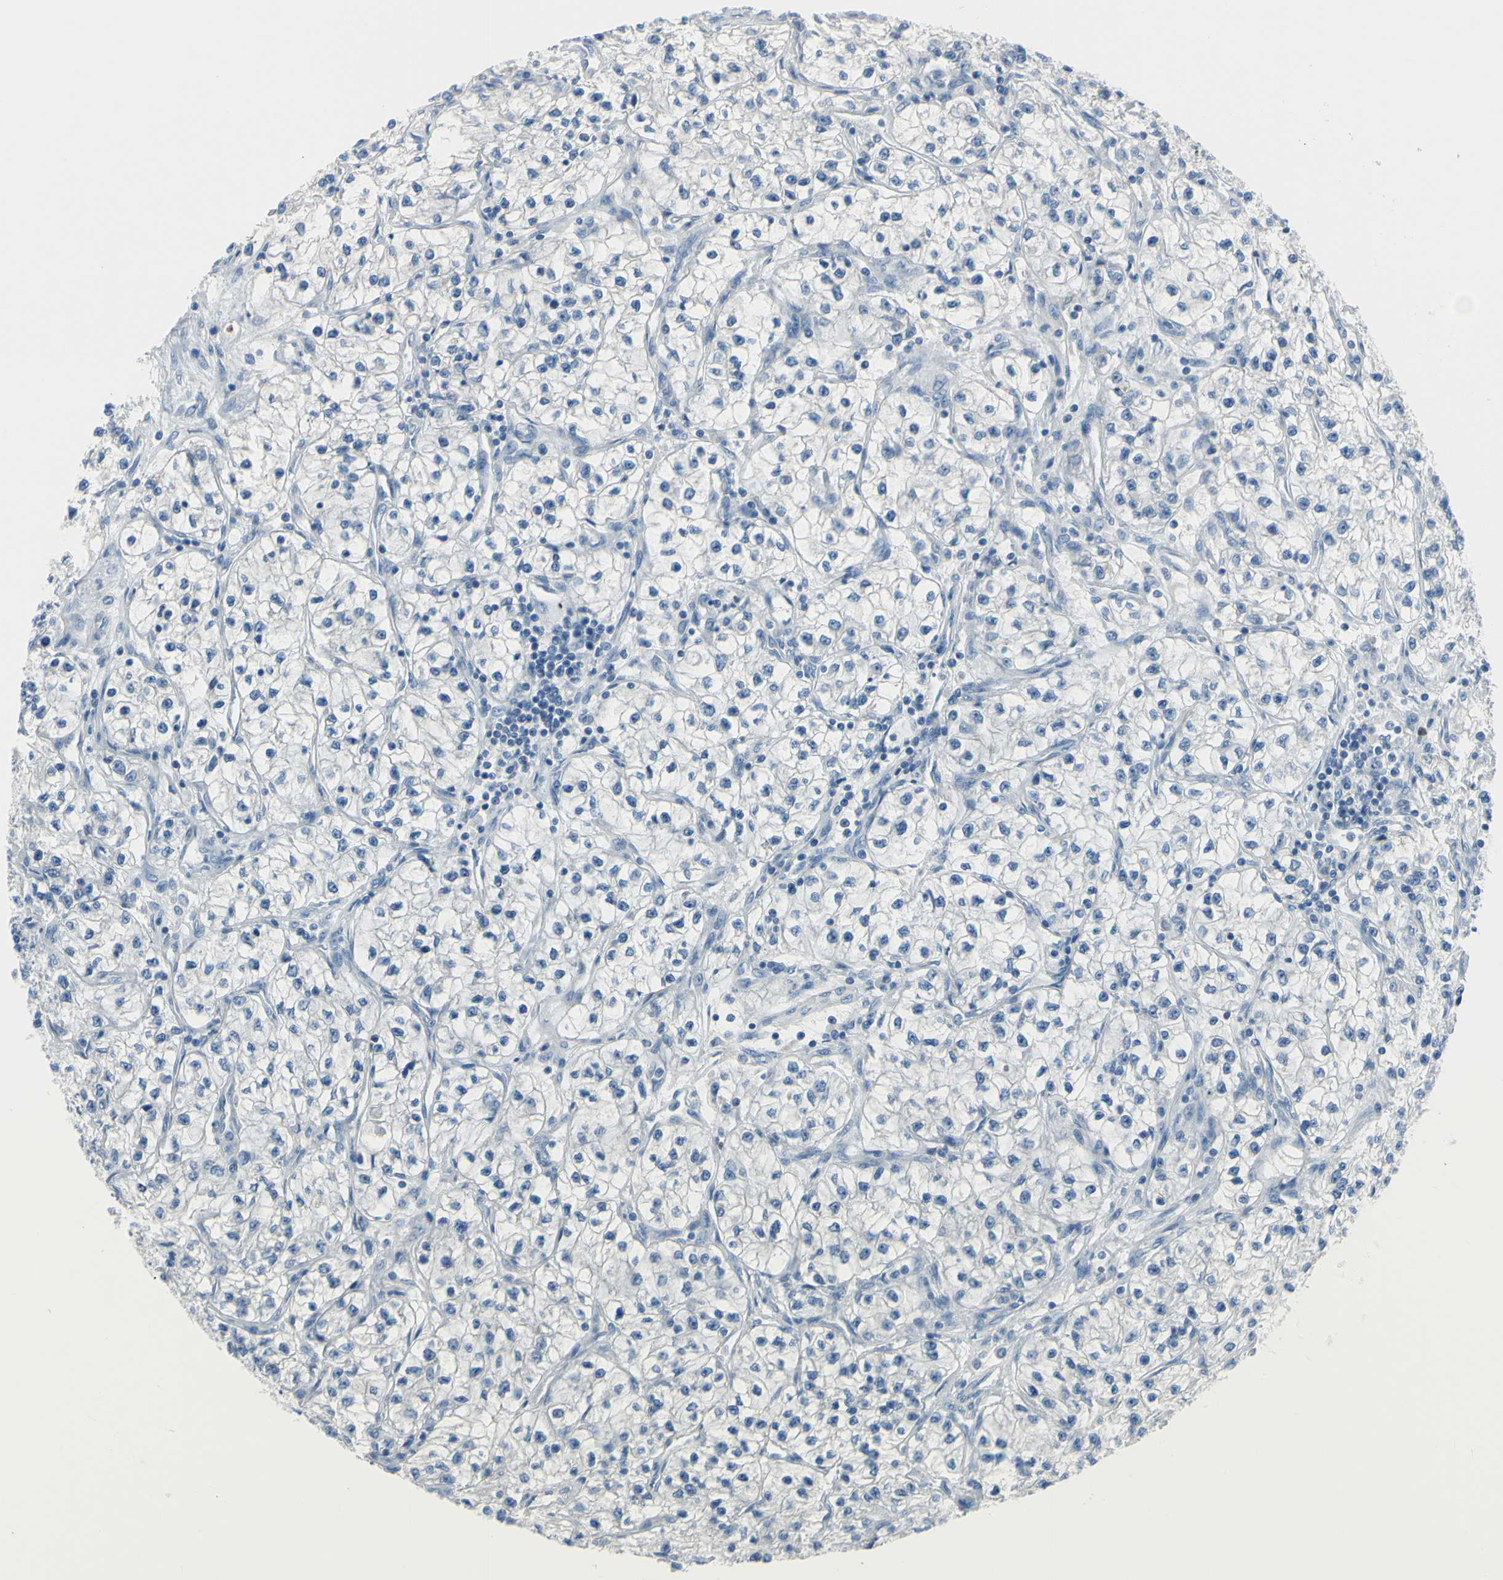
{"staining": {"intensity": "negative", "quantity": "none", "location": "none"}, "tissue": "renal cancer", "cell_type": "Tumor cells", "image_type": "cancer", "snomed": [{"axis": "morphology", "description": "Adenocarcinoma, NOS"}, {"axis": "topography", "description": "Kidney"}], "caption": "Immunohistochemistry histopathology image of neoplastic tissue: human renal adenocarcinoma stained with DAB (3,3'-diaminobenzidine) shows no significant protein expression in tumor cells.", "gene": "ZNF557", "patient": {"sex": "female", "age": 57}}